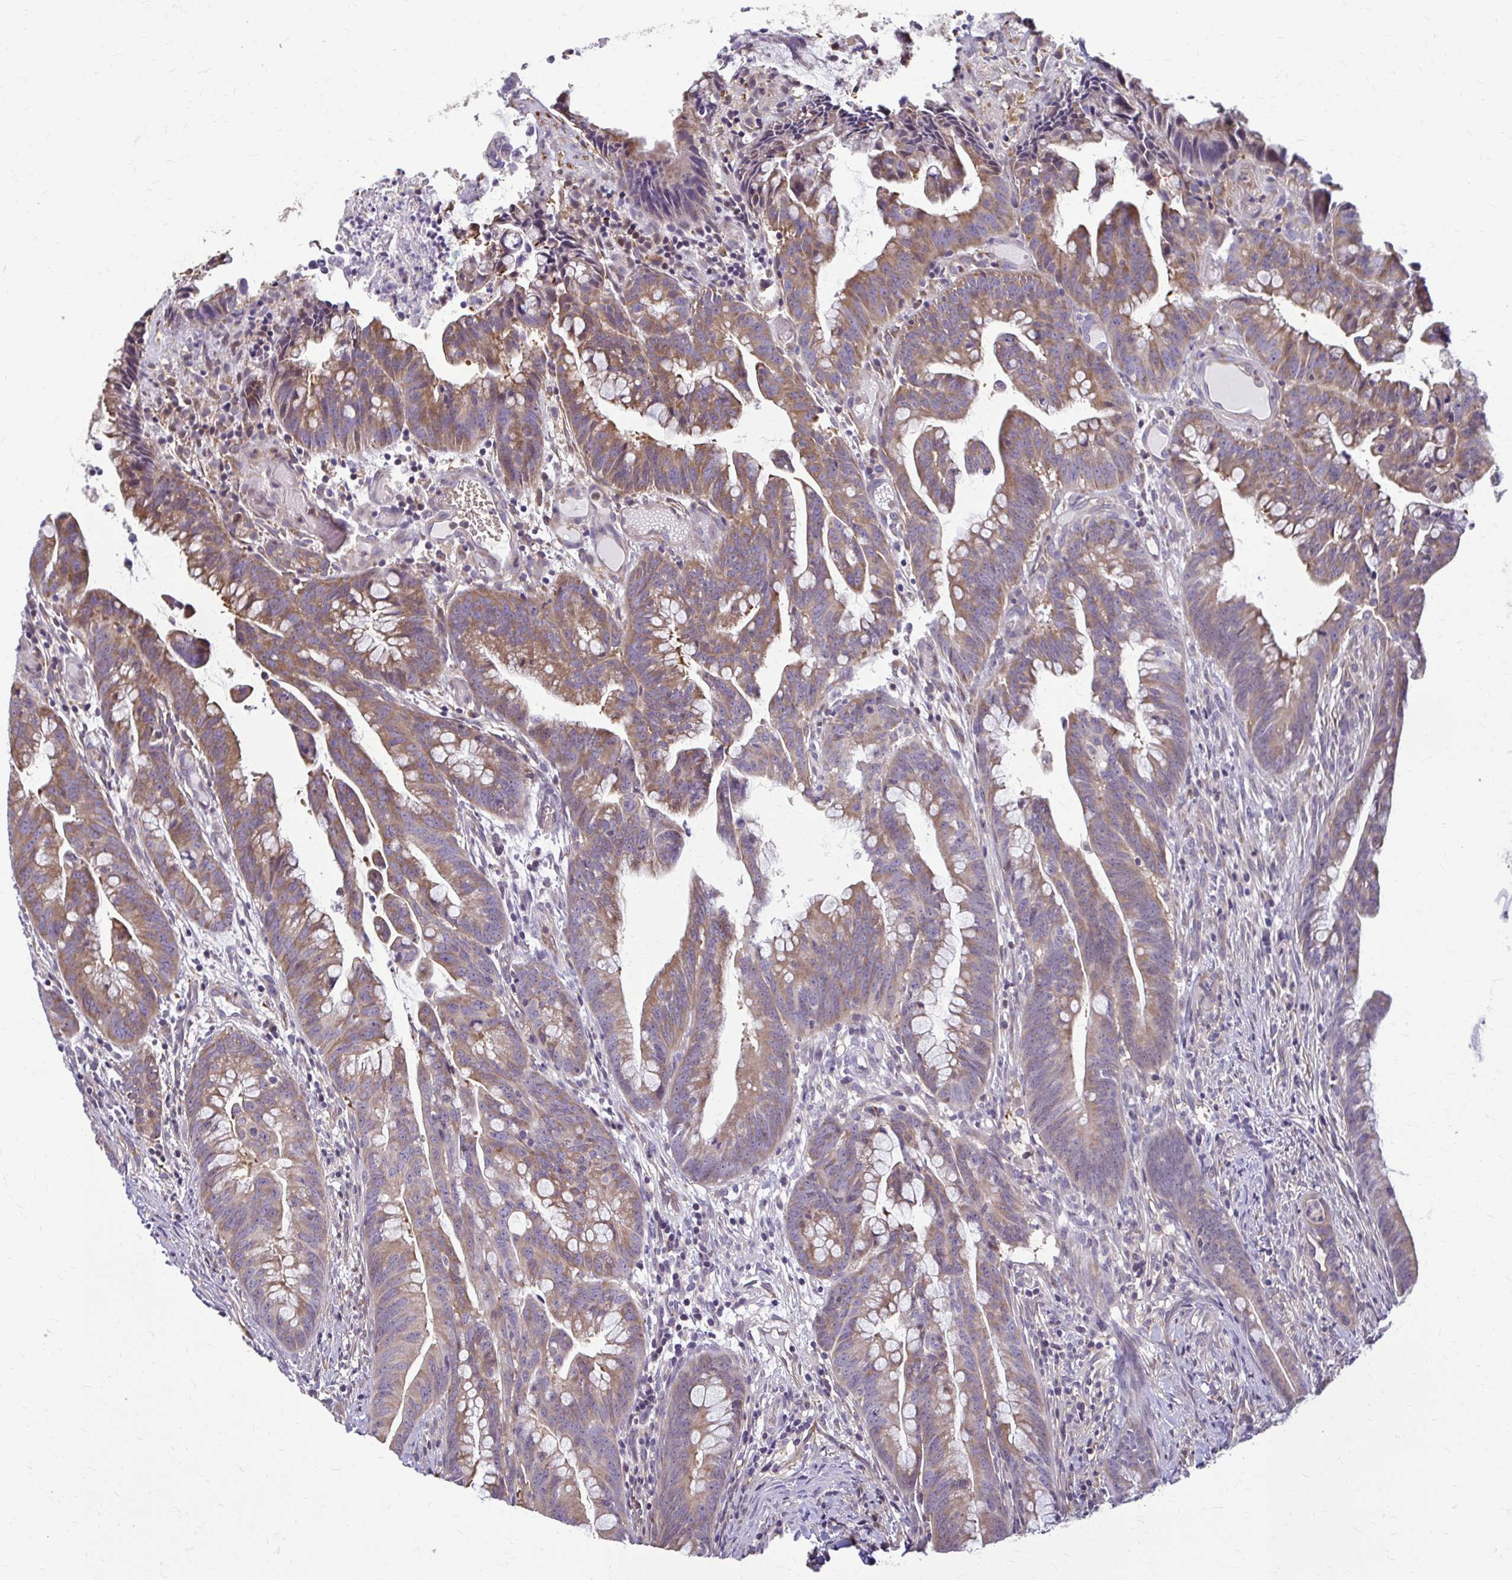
{"staining": {"intensity": "moderate", "quantity": ">75%", "location": "cytoplasmic/membranous"}, "tissue": "colorectal cancer", "cell_type": "Tumor cells", "image_type": "cancer", "snomed": [{"axis": "morphology", "description": "Adenocarcinoma, NOS"}, {"axis": "topography", "description": "Colon"}], "caption": "This image exhibits colorectal adenocarcinoma stained with IHC to label a protein in brown. The cytoplasmic/membranous of tumor cells show moderate positivity for the protein. Nuclei are counter-stained blue.", "gene": "ZNF34", "patient": {"sex": "male", "age": 62}}